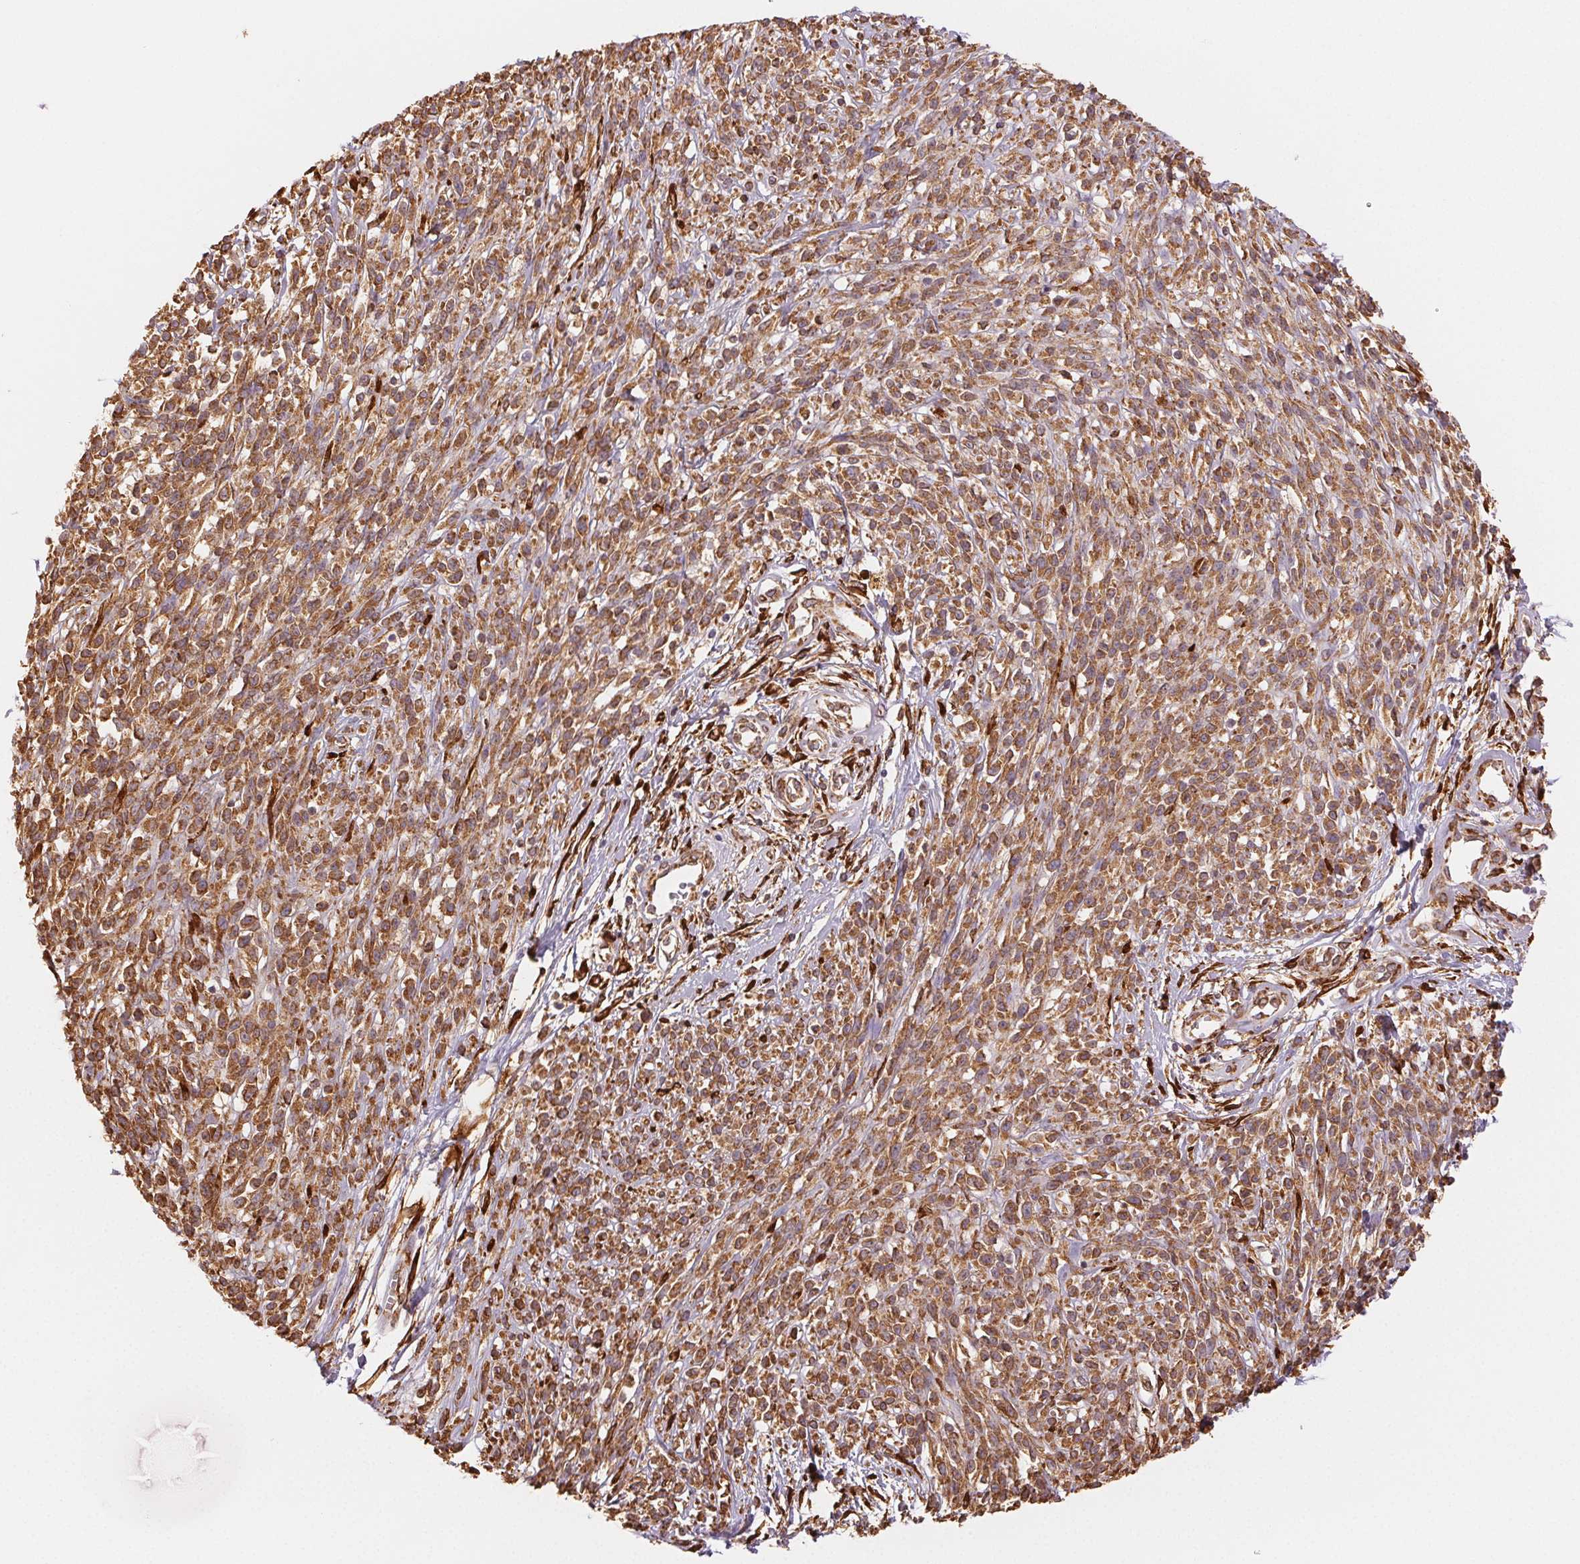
{"staining": {"intensity": "moderate", "quantity": ">75%", "location": "cytoplasmic/membranous"}, "tissue": "melanoma", "cell_type": "Tumor cells", "image_type": "cancer", "snomed": [{"axis": "morphology", "description": "Malignant melanoma, NOS"}, {"axis": "topography", "description": "Skin"}, {"axis": "topography", "description": "Skin of trunk"}], "caption": "This image displays melanoma stained with IHC to label a protein in brown. The cytoplasmic/membranous of tumor cells show moderate positivity for the protein. Nuclei are counter-stained blue.", "gene": "RCN3", "patient": {"sex": "male", "age": 74}}